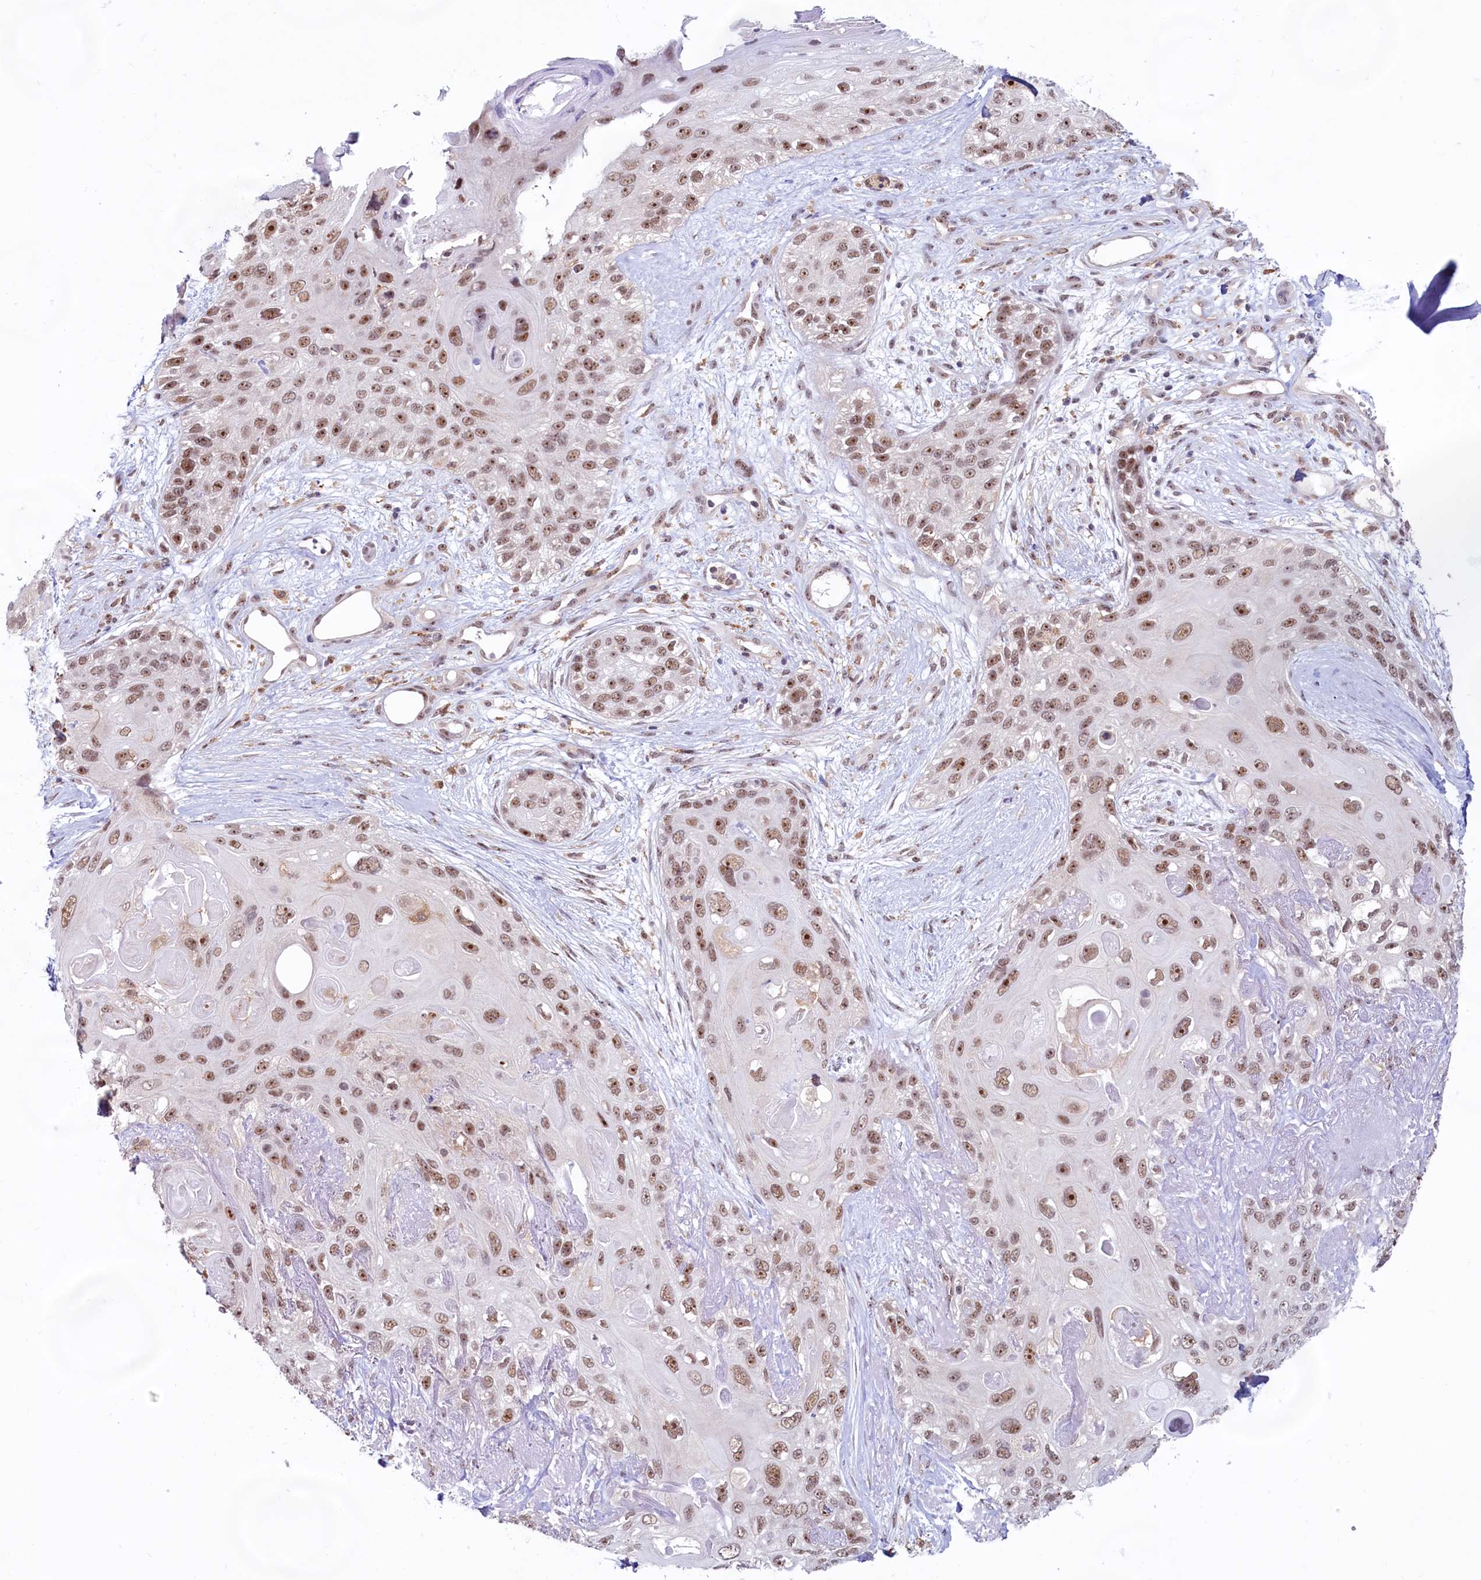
{"staining": {"intensity": "moderate", "quantity": ">75%", "location": "nuclear"}, "tissue": "skin cancer", "cell_type": "Tumor cells", "image_type": "cancer", "snomed": [{"axis": "morphology", "description": "Normal tissue, NOS"}, {"axis": "morphology", "description": "Squamous cell carcinoma, NOS"}, {"axis": "topography", "description": "Skin"}], "caption": "Skin squamous cell carcinoma stained for a protein (brown) displays moderate nuclear positive expression in approximately >75% of tumor cells.", "gene": "C1D", "patient": {"sex": "male", "age": 72}}